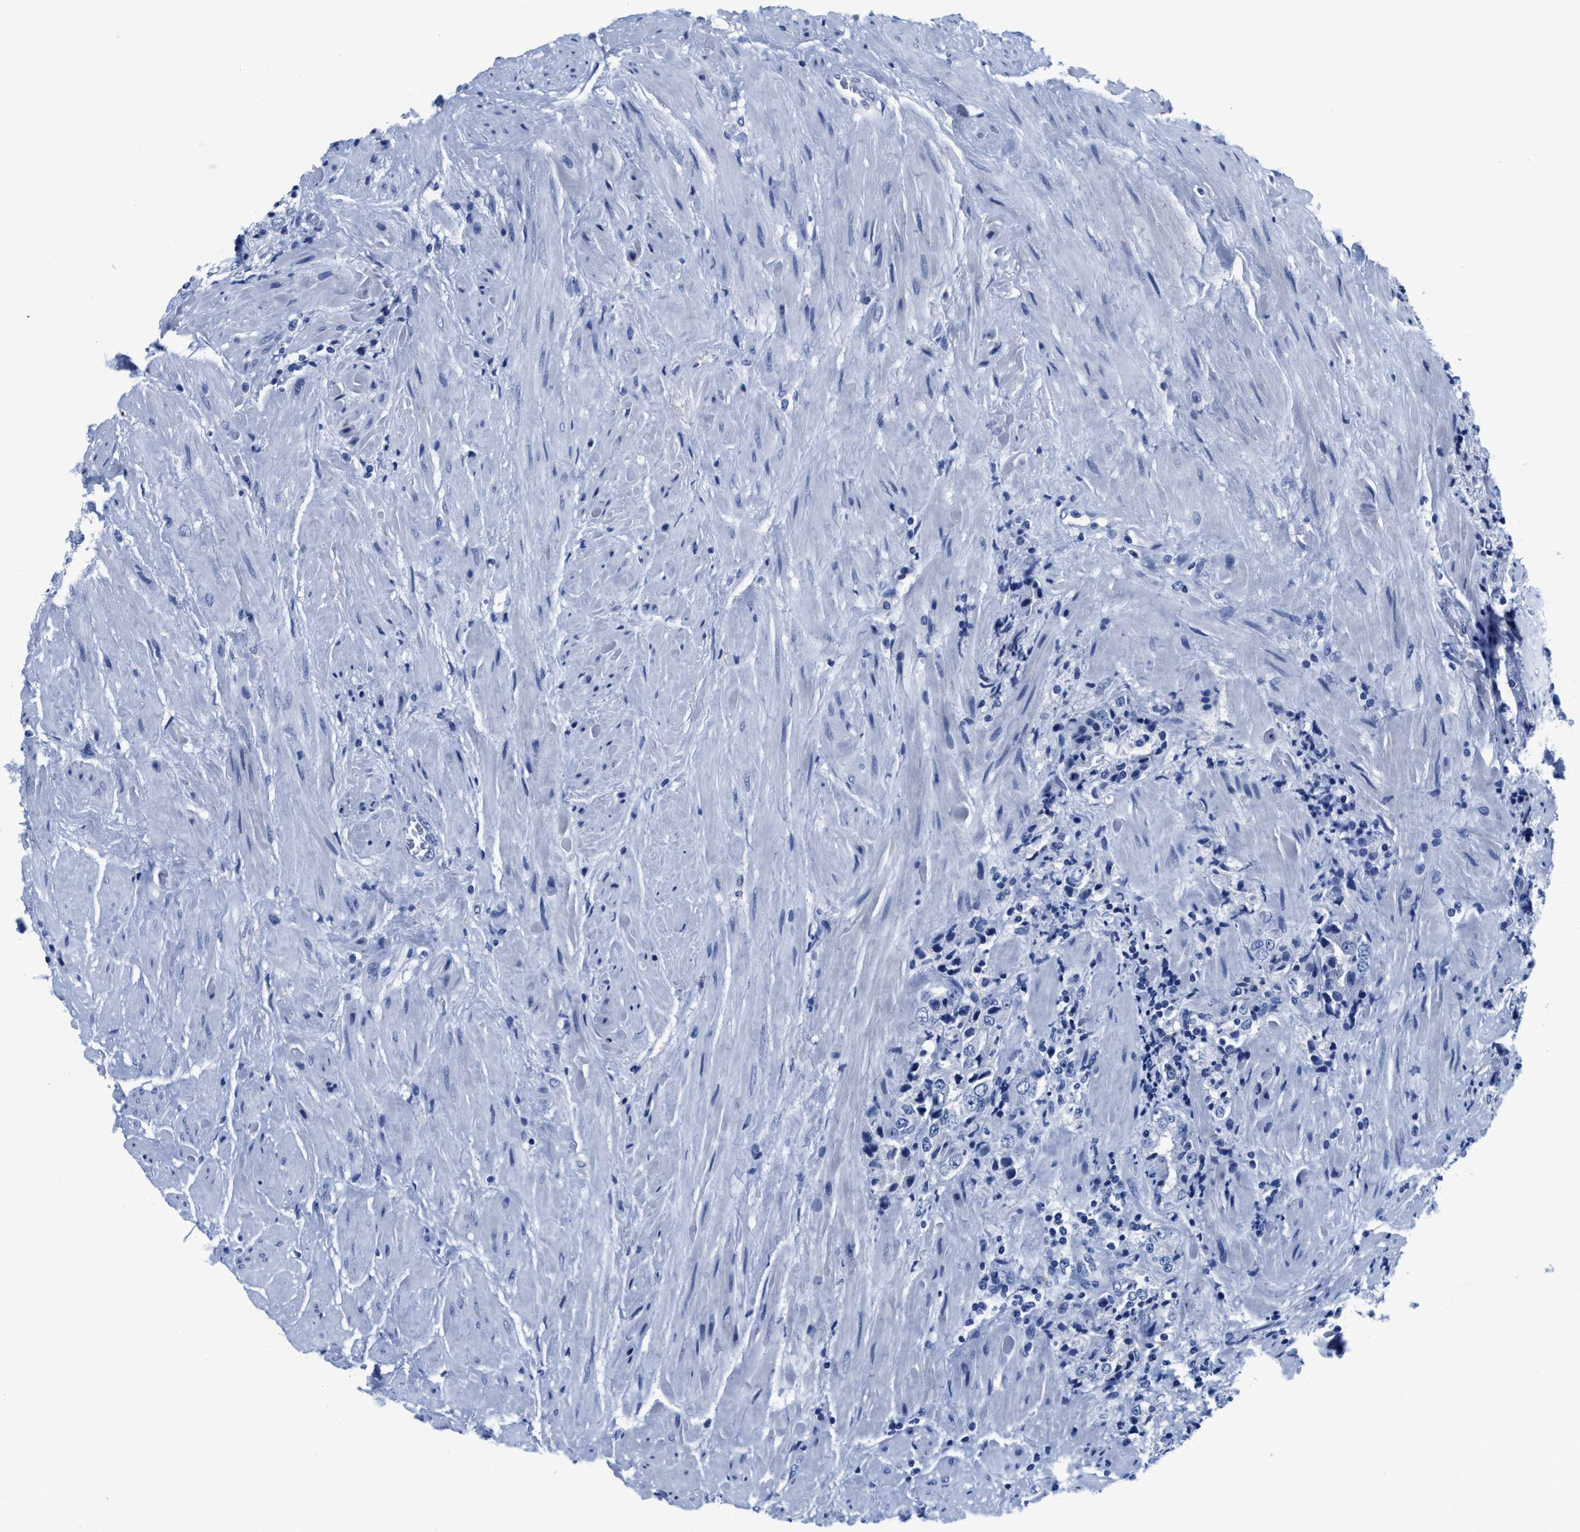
{"staining": {"intensity": "negative", "quantity": "none", "location": "none"}, "tissue": "prostate cancer", "cell_type": "Tumor cells", "image_type": "cancer", "snomed": [{"axis": "morphology", "description": "Adenocarcinoma, High grade"}, {"axis": "topography", "description": "Prostate"}], "caption": "Tumor cells show no significant protein staining in prostate adenocarcinoma (high-grade).", "gene": "TTC3", "patient": {"sex": "male", "age": 61}}